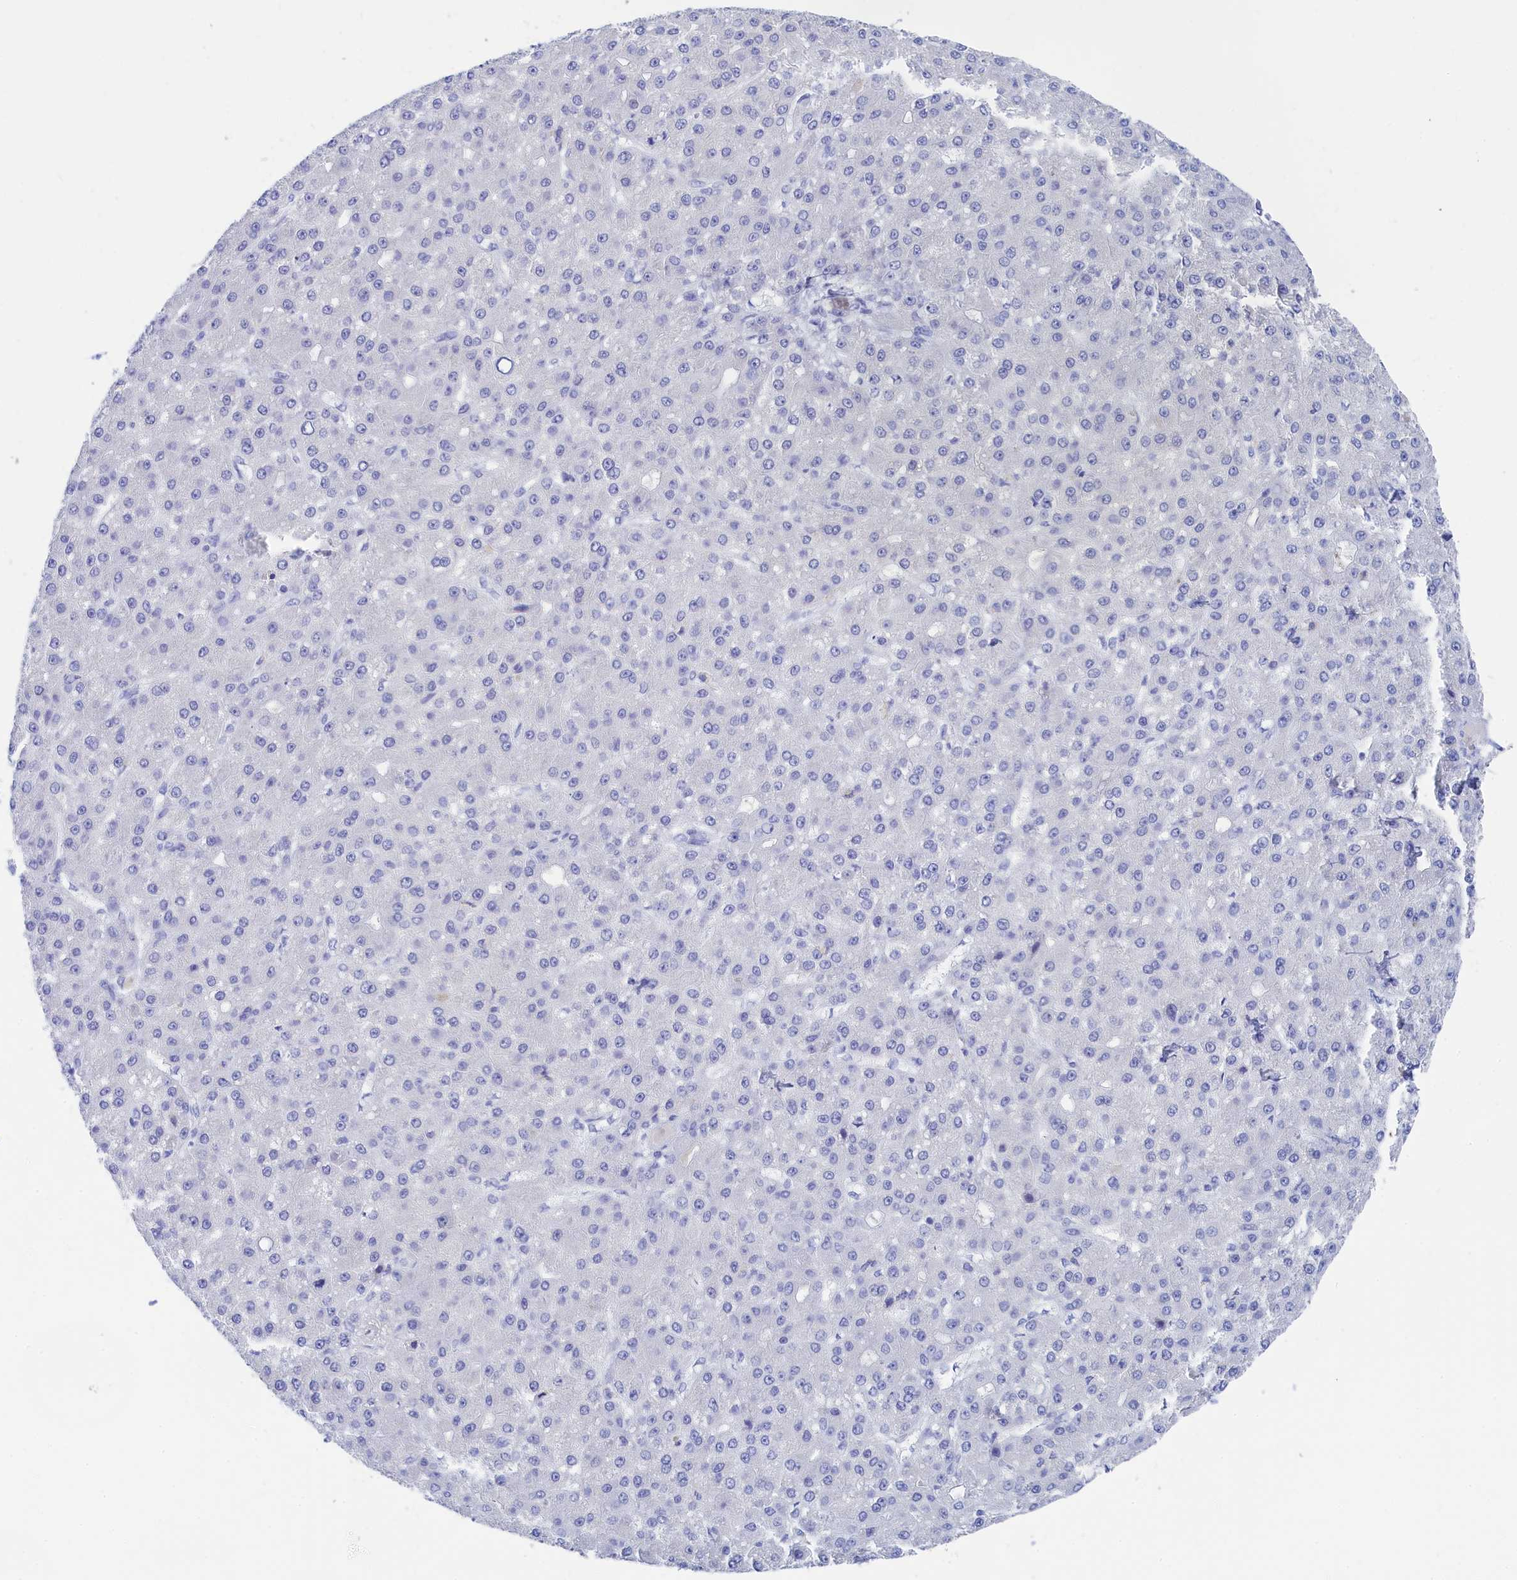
{"staining": {"intensity": "negative", "quantity": "none", "location": "none"}, "tissue": "liver cancer", "cell_type": "Tumor cells", "image_type": "cancer", "snomed": [{"axis": "morphology", "description": "Carcinoma, Hepatocellular, NOS"}, {"axis": "topography", "description": "Liver"}], "caption": "The IHC image has no significant expression in tumor cells of liver cancer (hepatocellular carcinoma) tissue.", "gene": "TRIM10", "patient": {"sex": "male", "age": 67}}